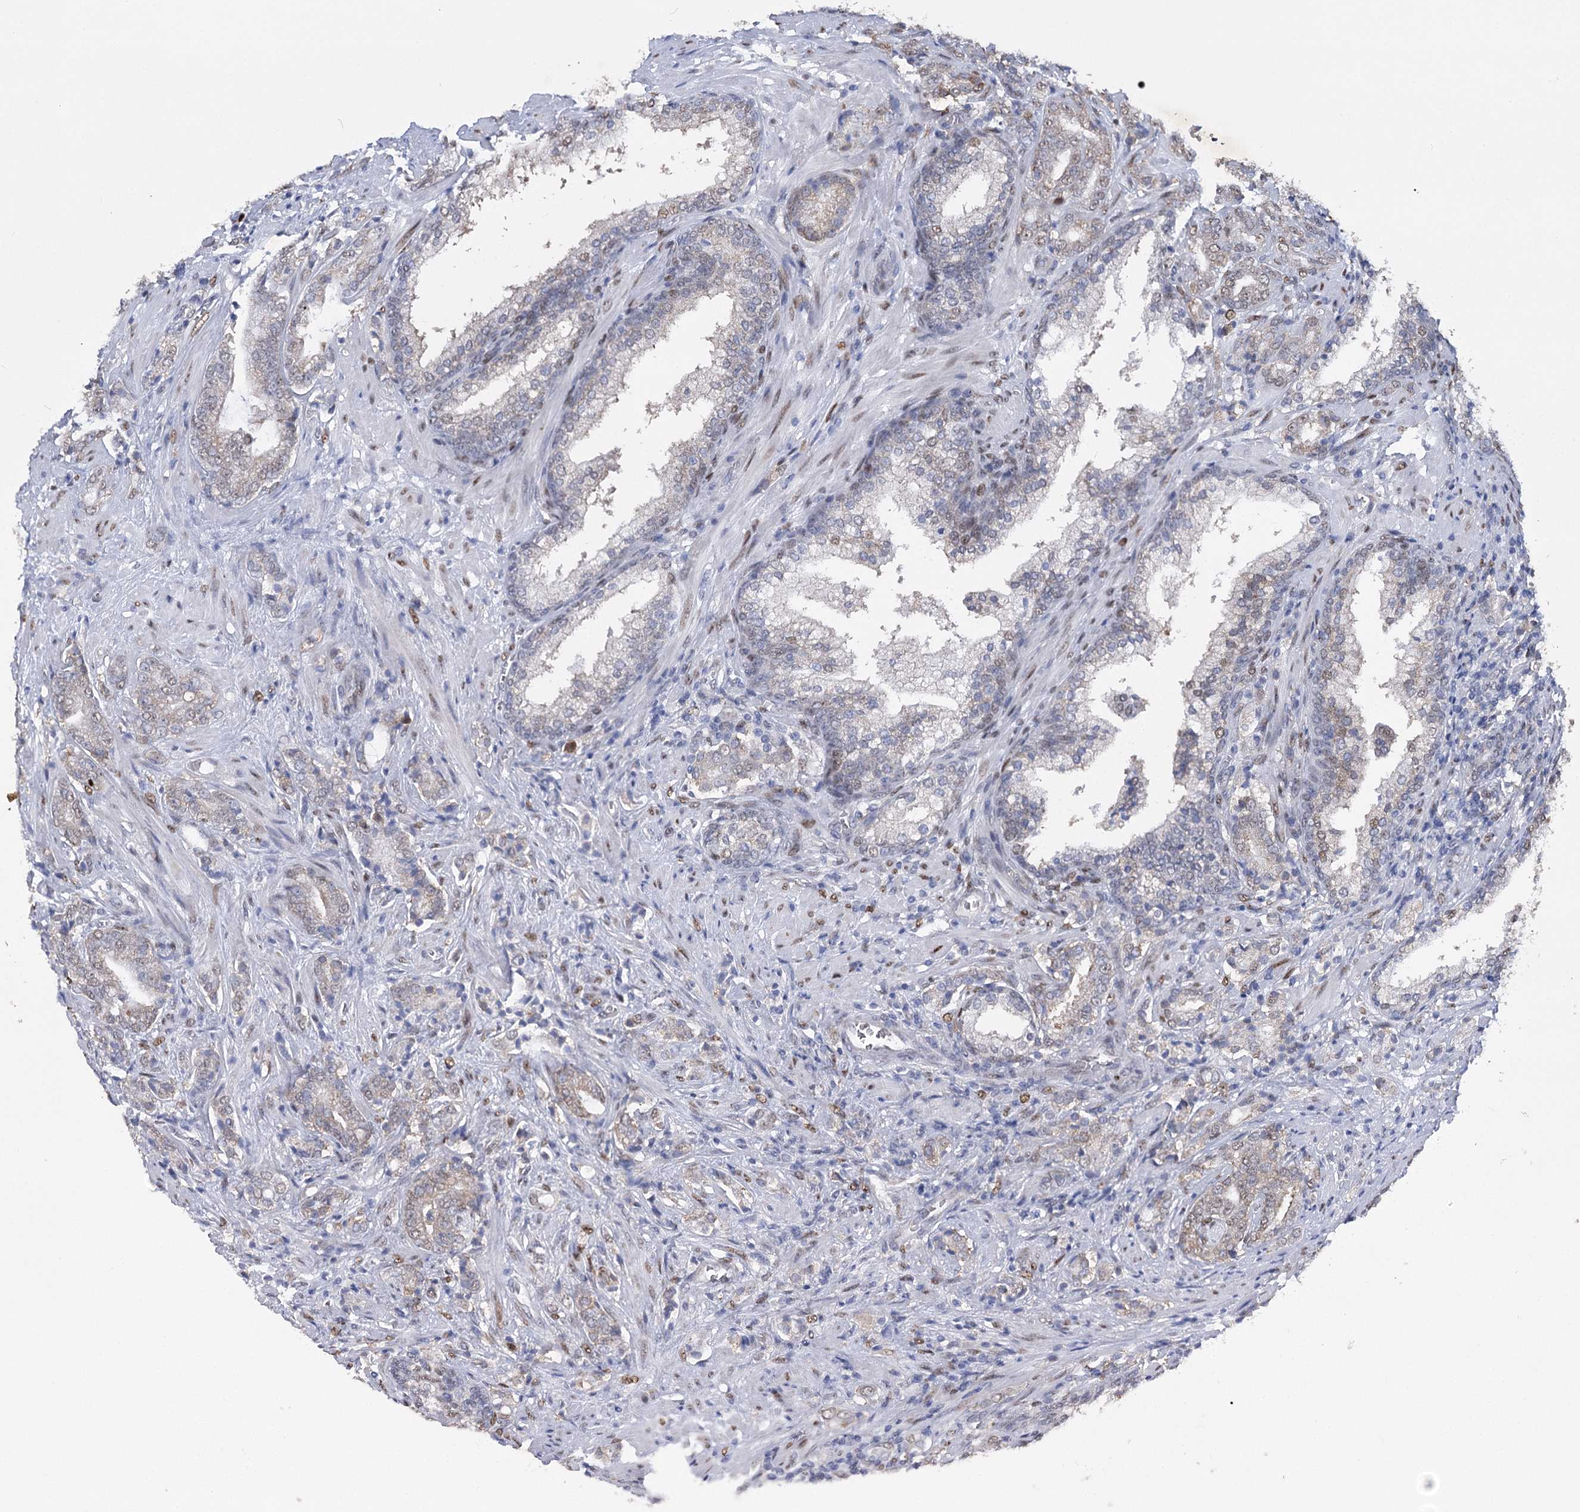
{"staining": {"intensity": "weak", "quantity": "25%-75%", "location": "nuclear"}, "tissue": "prostate cancer", "cell_type": "Tumor cells", "image_type": "cancer", "snomed": [{"axis": "morphology", "description": "Adenocarcinoma, High grade"}, {"axis": "topography", "description": "Prostate"}], "caption": "Adenocarcinoma (high-grade) (prostate) was stained to show a protein in brown. There is low levels of weak nuclear staining in approximately 25%-75% of tumor cells.", "gene": "NFU1", "patient": {"sex": "male", "age": 57}}